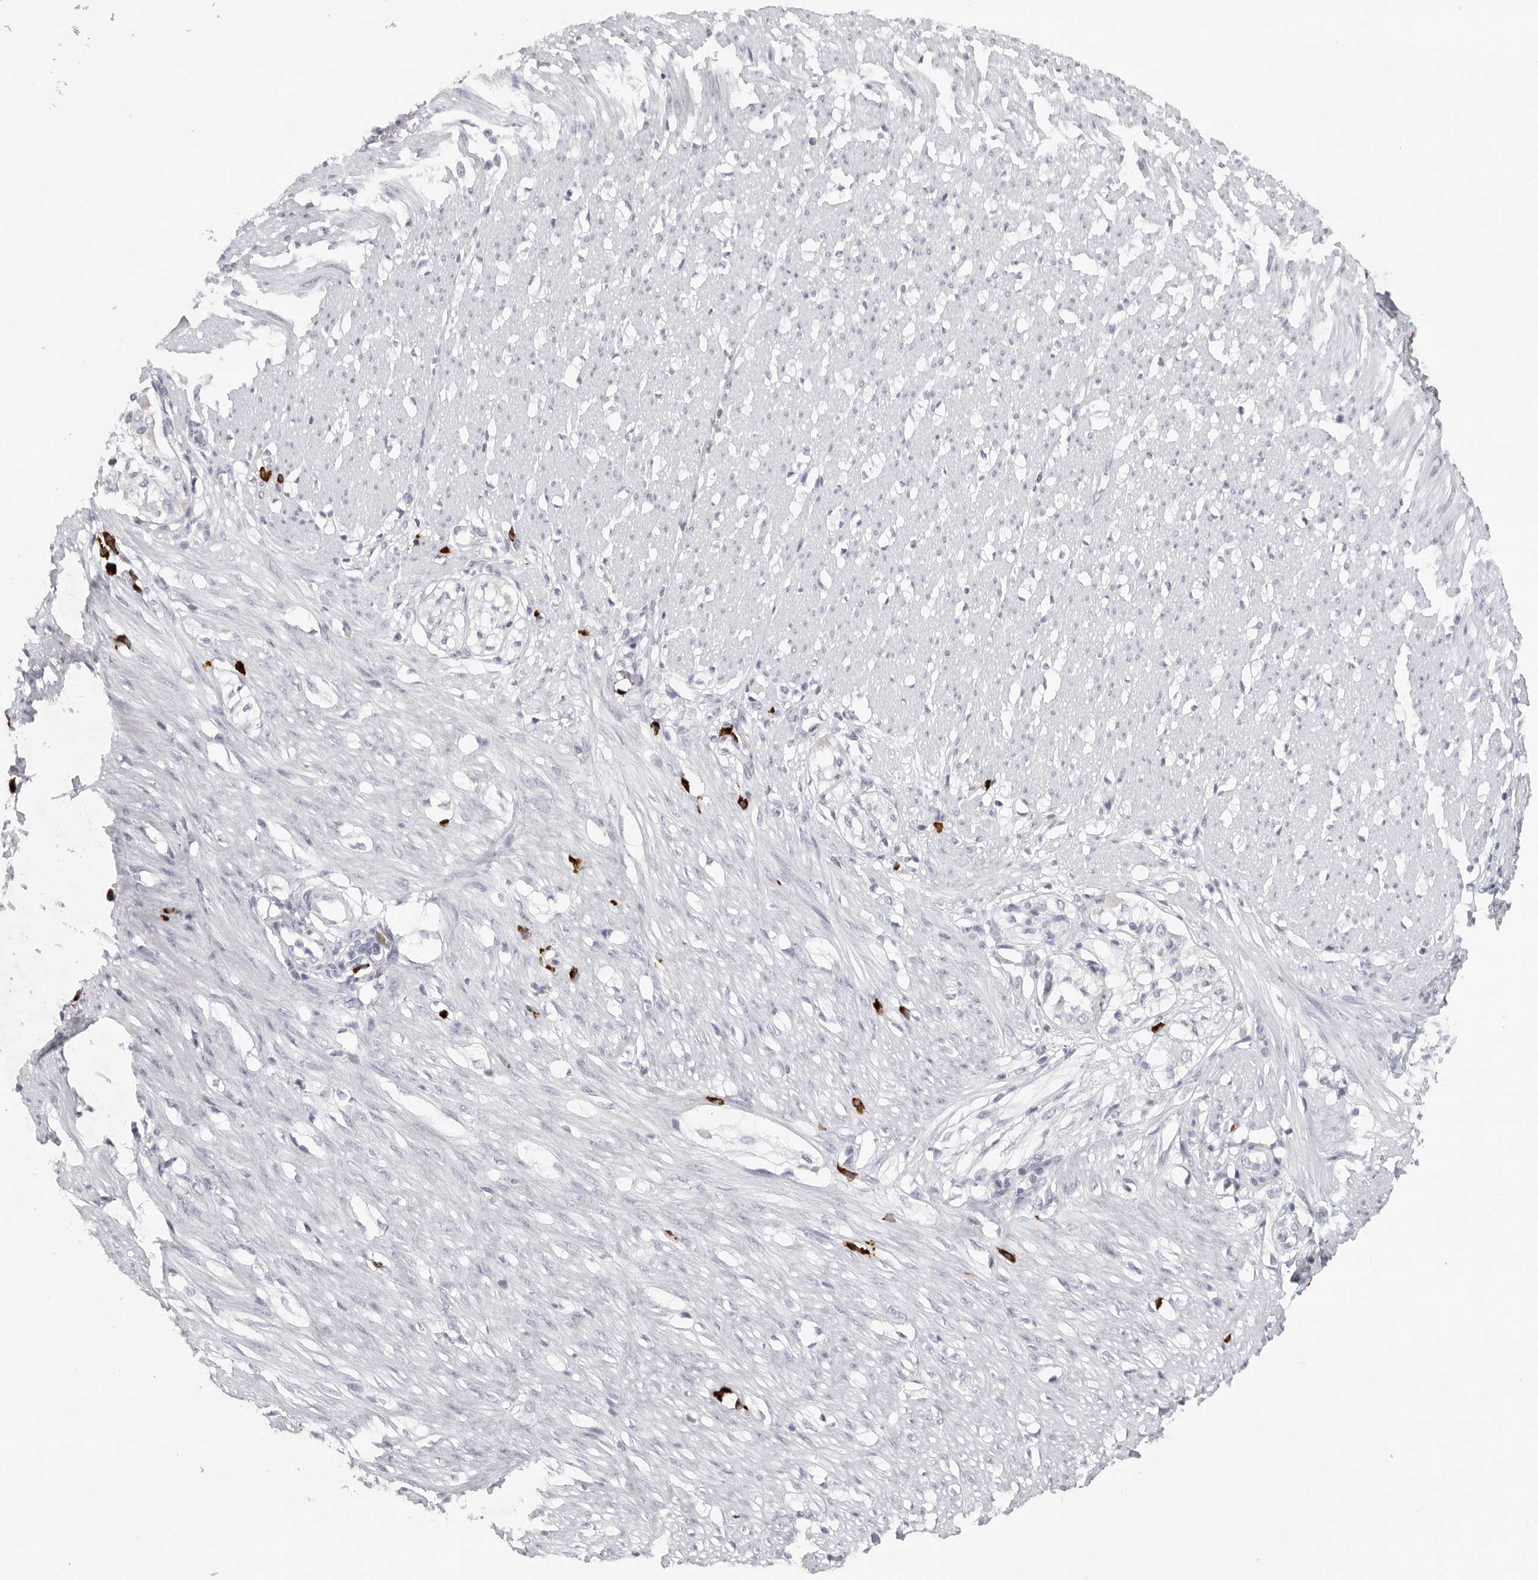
{"staining": {"intensity": "negative", "quantity": "none", "location": "none"}, "tissue": "smooth muscle", "cell_type": "Smooth muscle cells", "image_type": "normal", "snomed": [{"axis": "morphology", "description": "Normal tissue, NOS"}, {"axis": "morphology", "description": "Adenocarcinoma, NOS"}, {"axis": "topography", "description": "Colon"}, {"axis": "topography", "description": "Peripheral nerve tissue"}], "caption": "Immunohistochemistry of unremarkable human smooth muscle demonstrates no positivity in smooth muscle cells.", "gene": "TMEM69", "patient": {"sex": "male", "age": 14}}